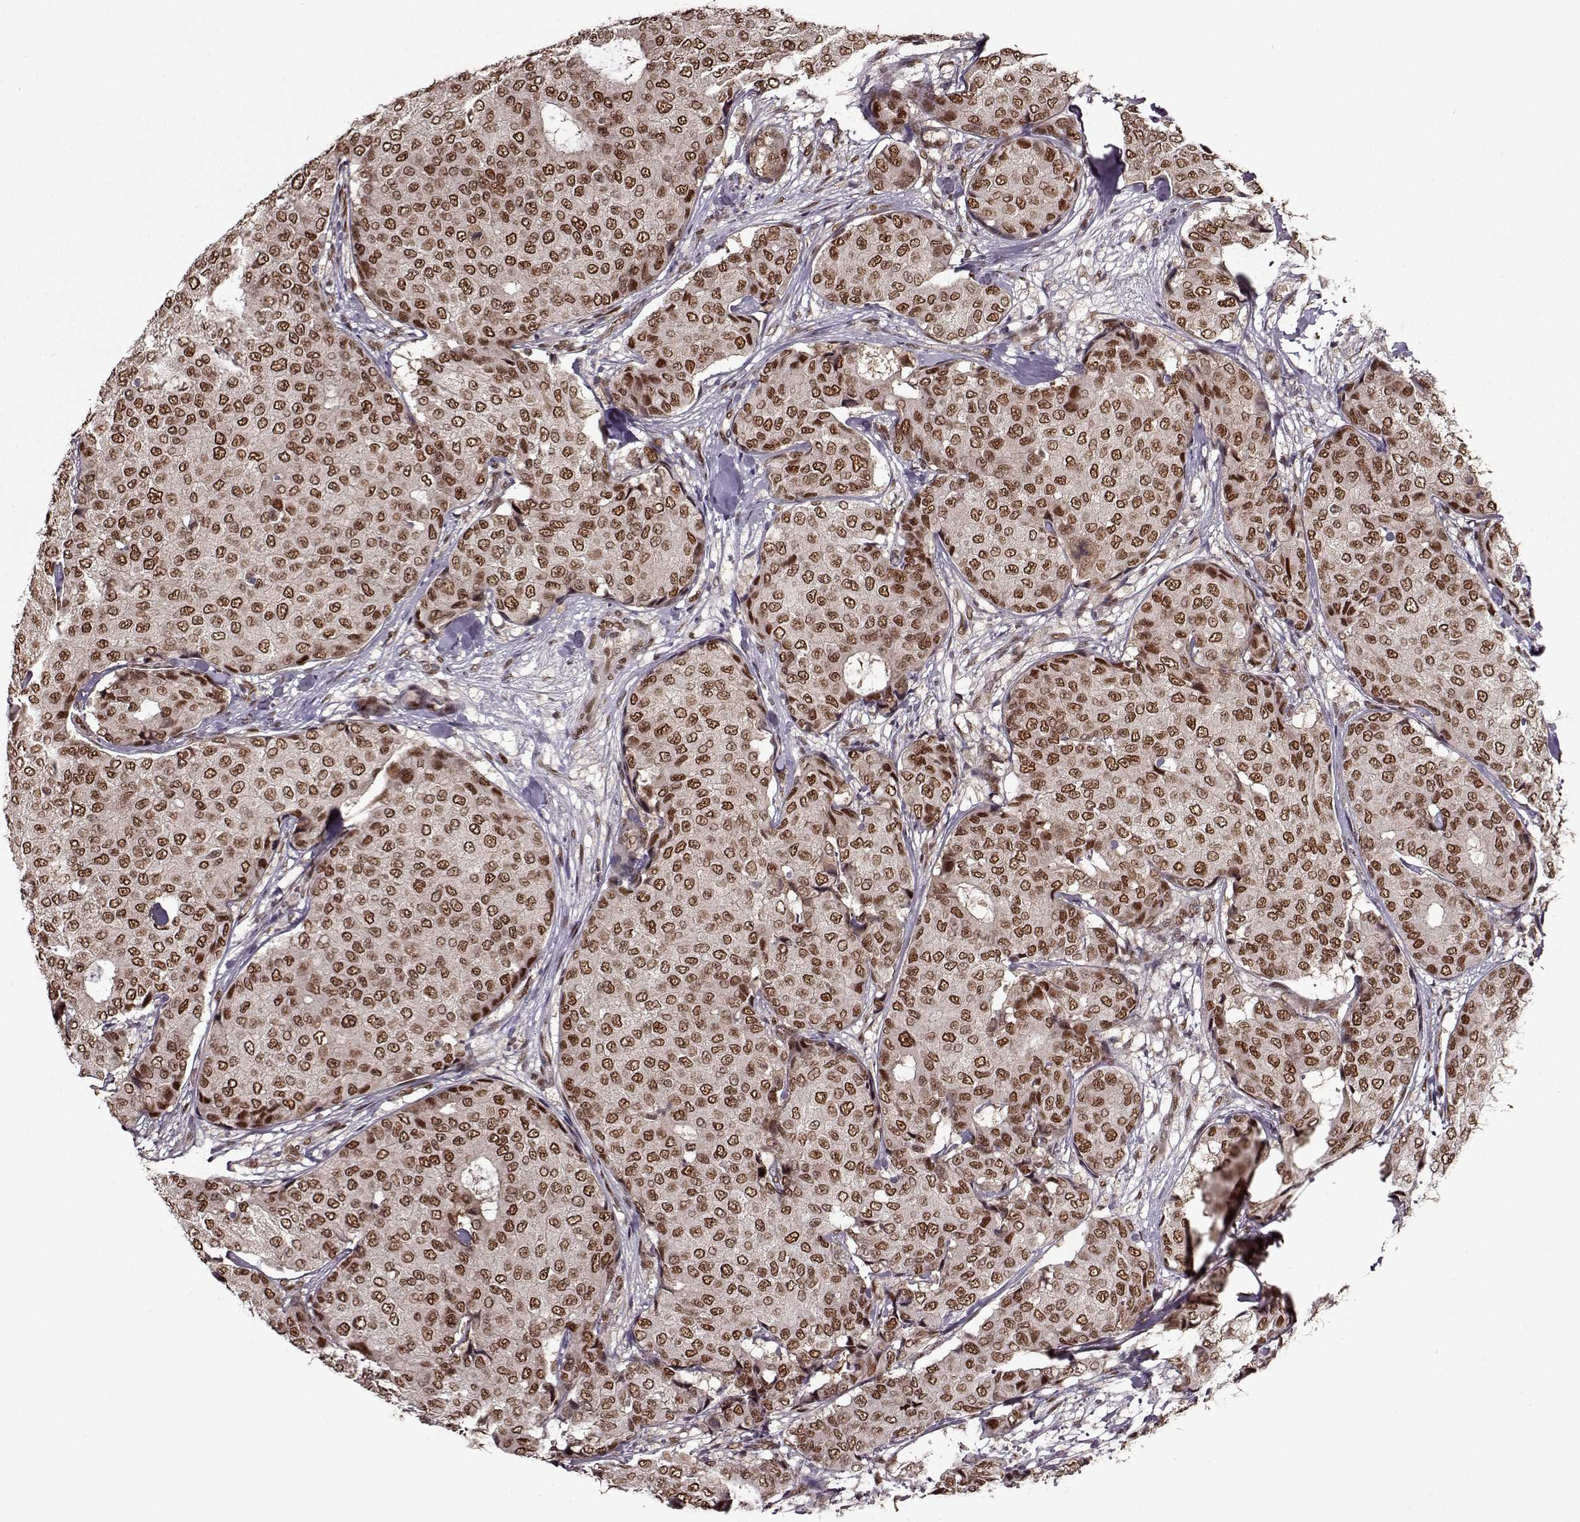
{"staining": {"intensity": "strong", "quantity": ">75%", "location": "nuclear"}, "tissue": "breast cancer", "cell_type": "Tumor cells", "image_type": "cancer", "snomed": [{"axis": "morphology", "description": "Duct carcinoma"}, {"axis": "topography", "description": "Breast"}], "caption": "Immunohistochemical staining of human breast cancer demonstrates strong nuclear protein expression in approximately >75% of tumor cells. The staining is performed using DAB (3,3'-diaminobenzidine) brown chromogen to label protein expression. The nuclei are counter-stained blue using hematoxylin.", "gene": "FTO", "patient": {"sex": "female", "age": 75}}